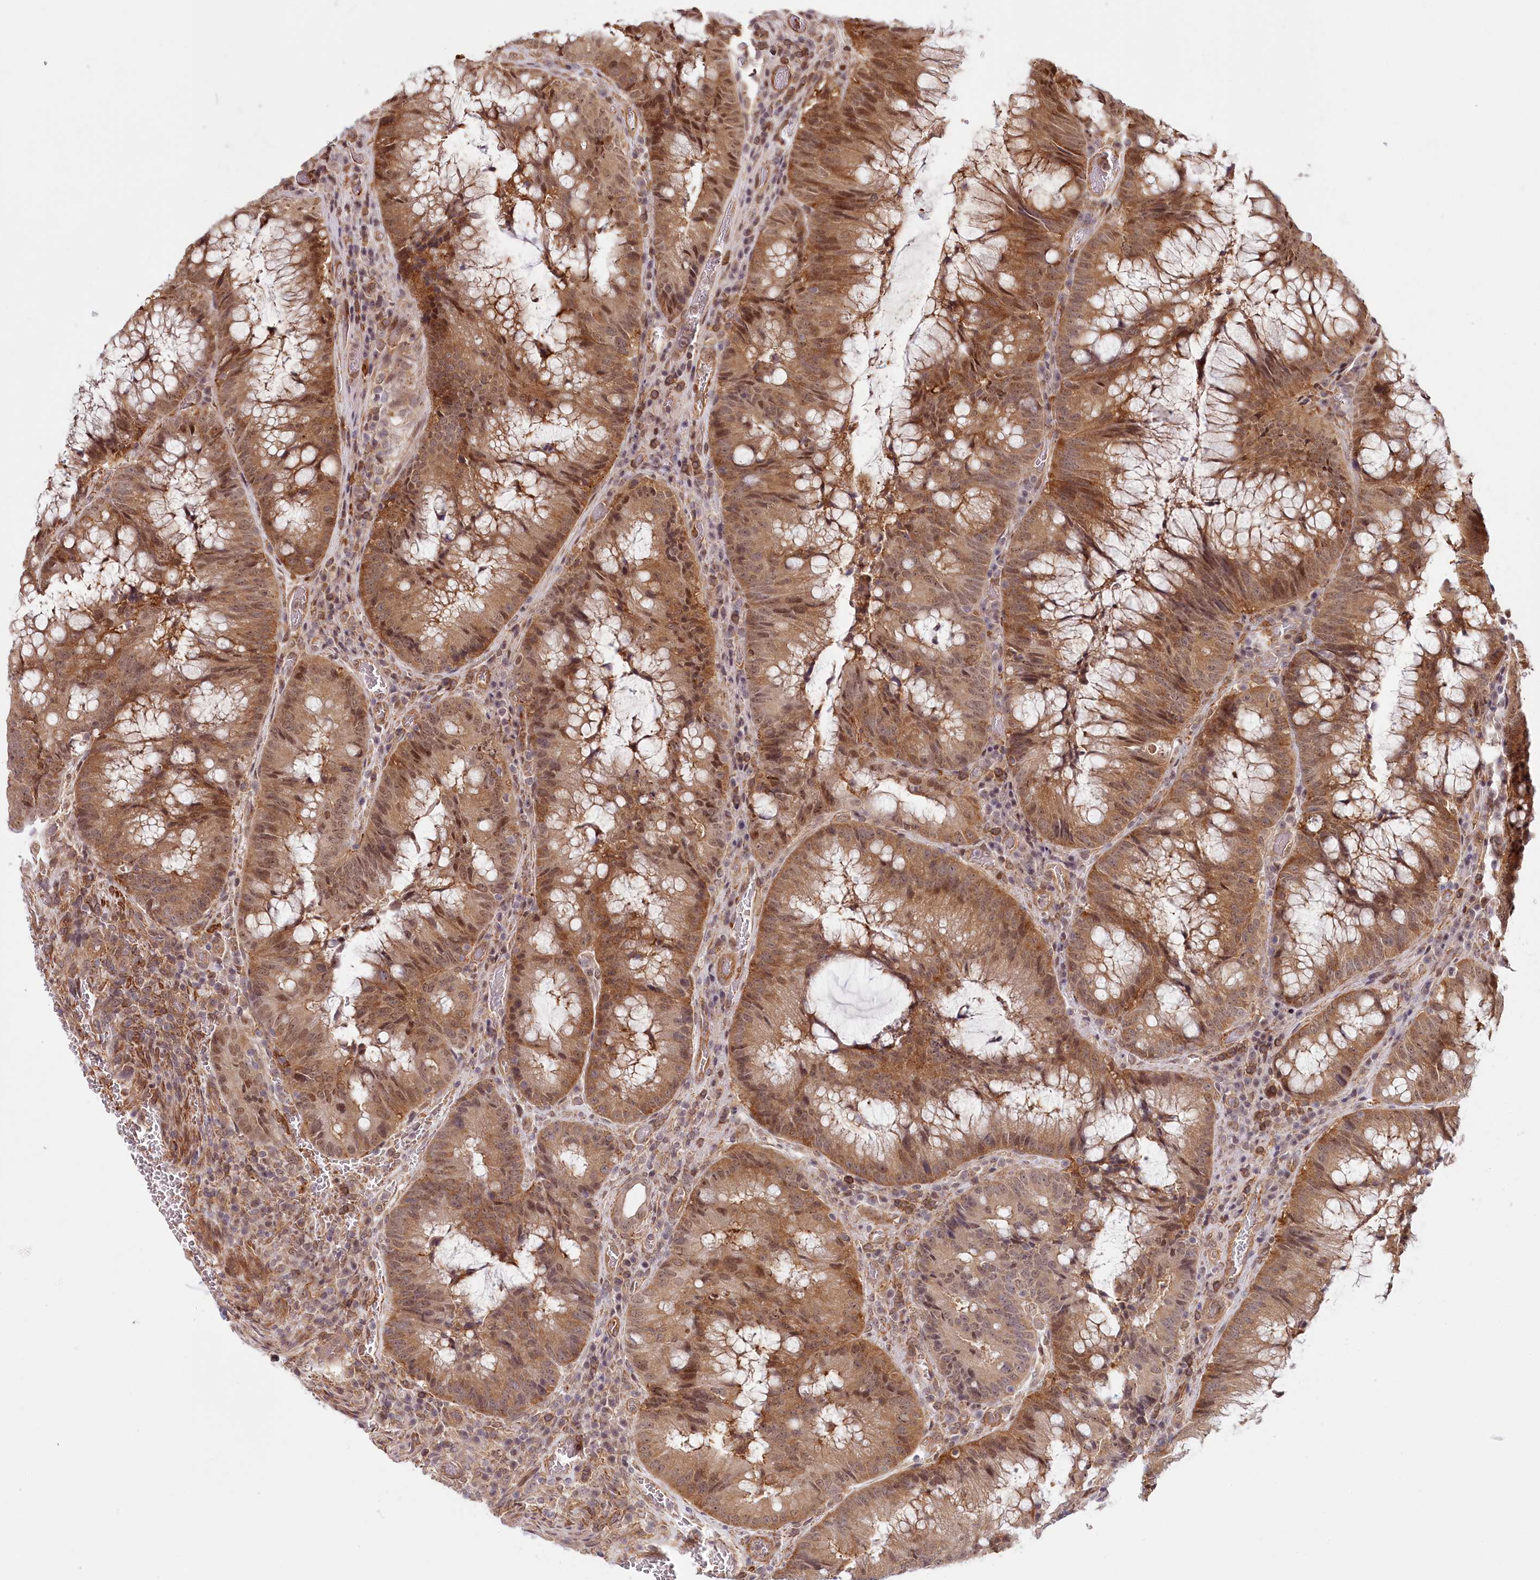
{"staining": {"intensity": "moderate", "quantity": ">75%", "location": "cytoplasmic/membranous,nuclear"}, "tissue": "colorectal cancer", "cell_type": "Tumor cells", "image_type": "cancer", "snomed": [{"axis": "morphology", "description": "Adenocarcinoma, NOS"}, {"axis": "topography", "description": "Rectum"}], "caption": "Colorectal cancer (adenocarcinoma) stained with a brown dye displays moderate cytoplasmic/membranous and nuclear positive positivity in about >75% of tumor cells.", "gene": "TUBGCP2", "patient": {"sex": "male", "age": 69}}